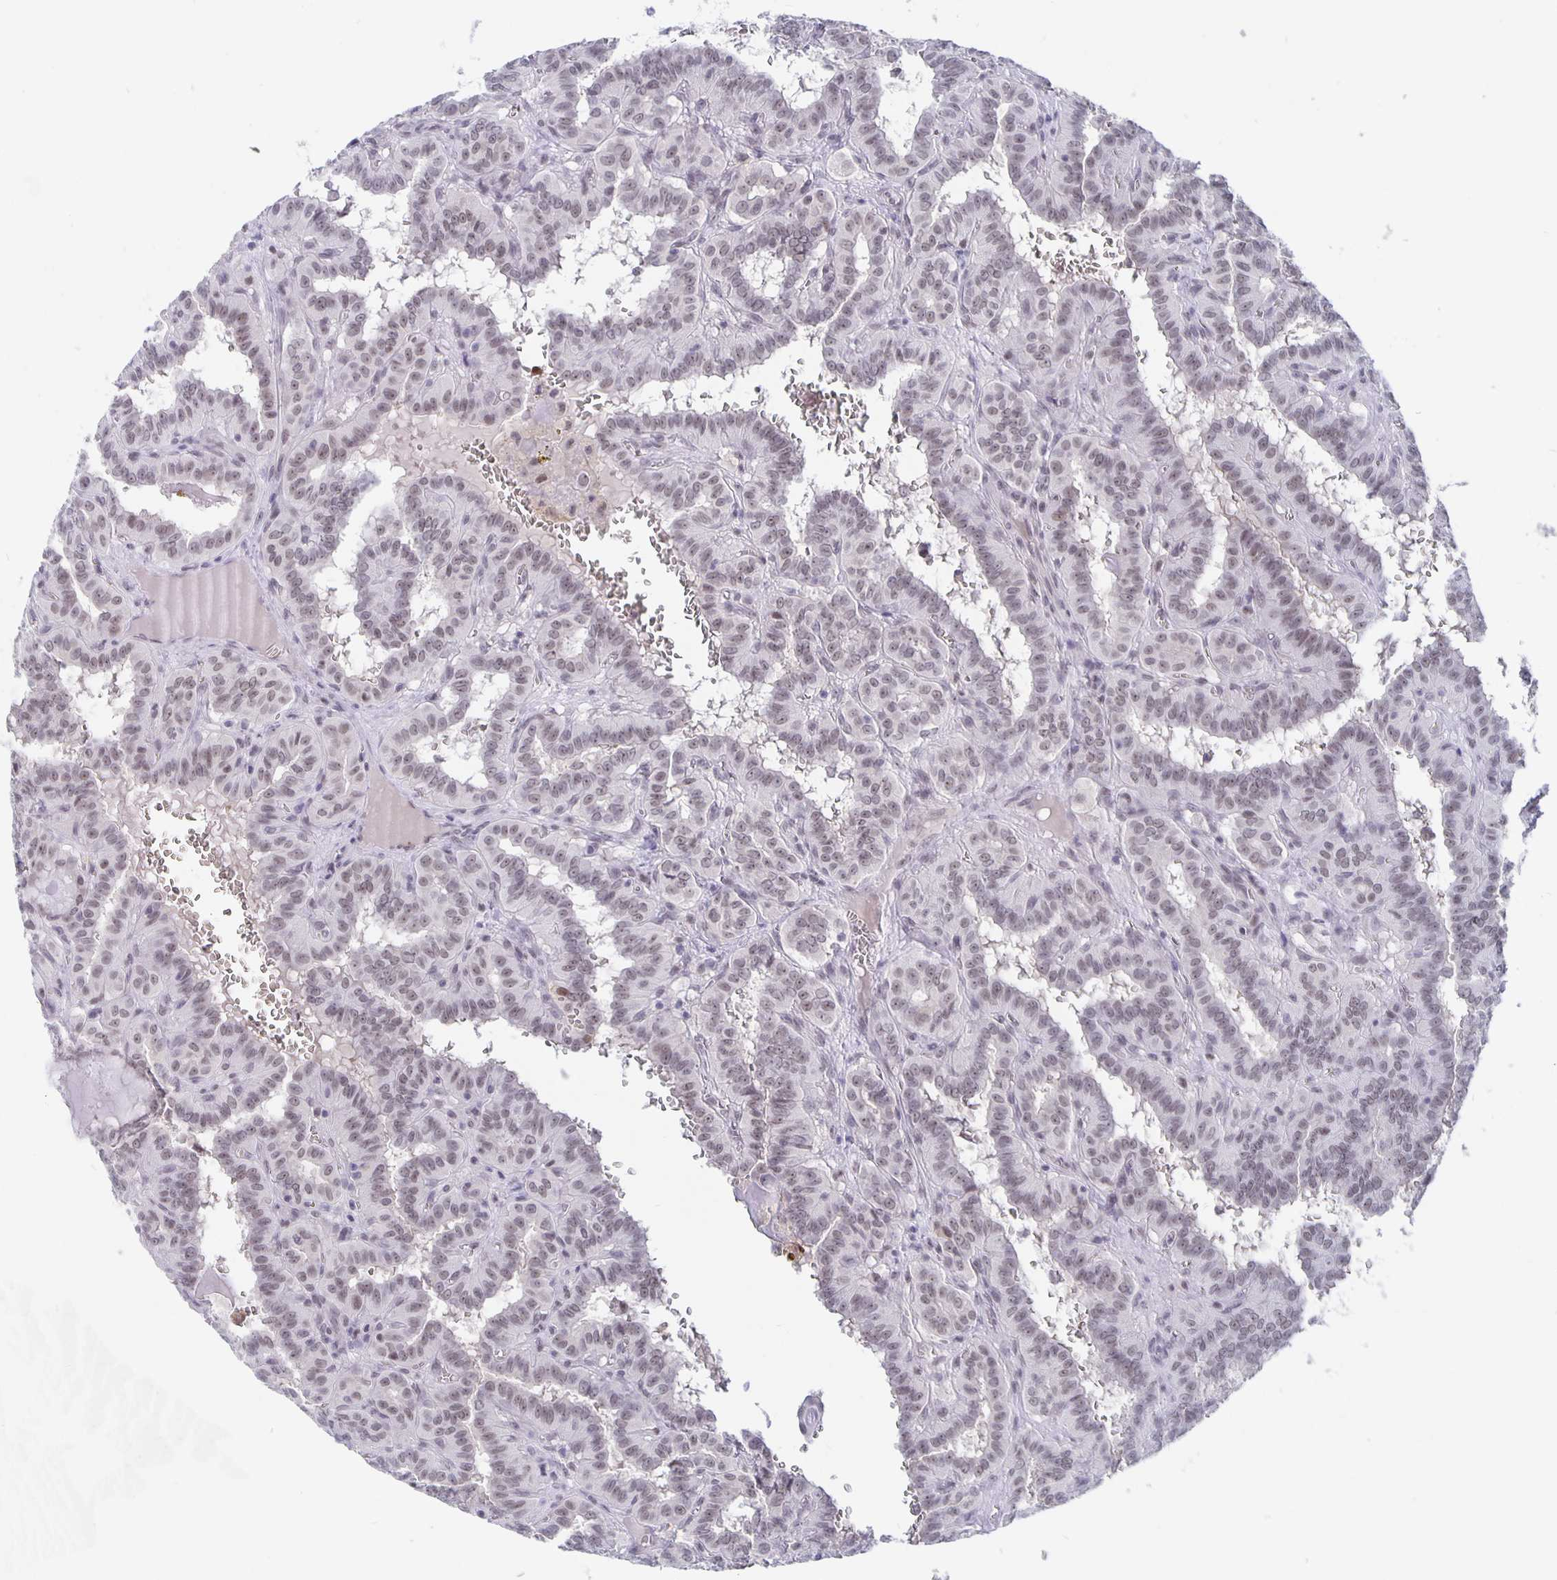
{"staining": {"intensity": "weak", "quantity": ">75%", "location": "nuclear"}, "tissue": "thyroid cancer", "cell_type": "Tumor cells", "image_type": "cancer", "snomed": [{"axis": "morphology", "description": "Papillary adenocarcinoma, NOS"}, {"axis": "topography", "description": "Thyroid gland"}], "caption": "Immunohistochemistry (IHC) micrograph of neoplastic tissue: thyroid papillary adenocarcinoma stained using immunohistochemistry (IHC) displays low levels of weak protein expression localized specifically in the nuclear of tumor cells, appearing as a nuclear brown color.", "gene": "ZNF691", "patient": {"sex": "female", "age": 21}}